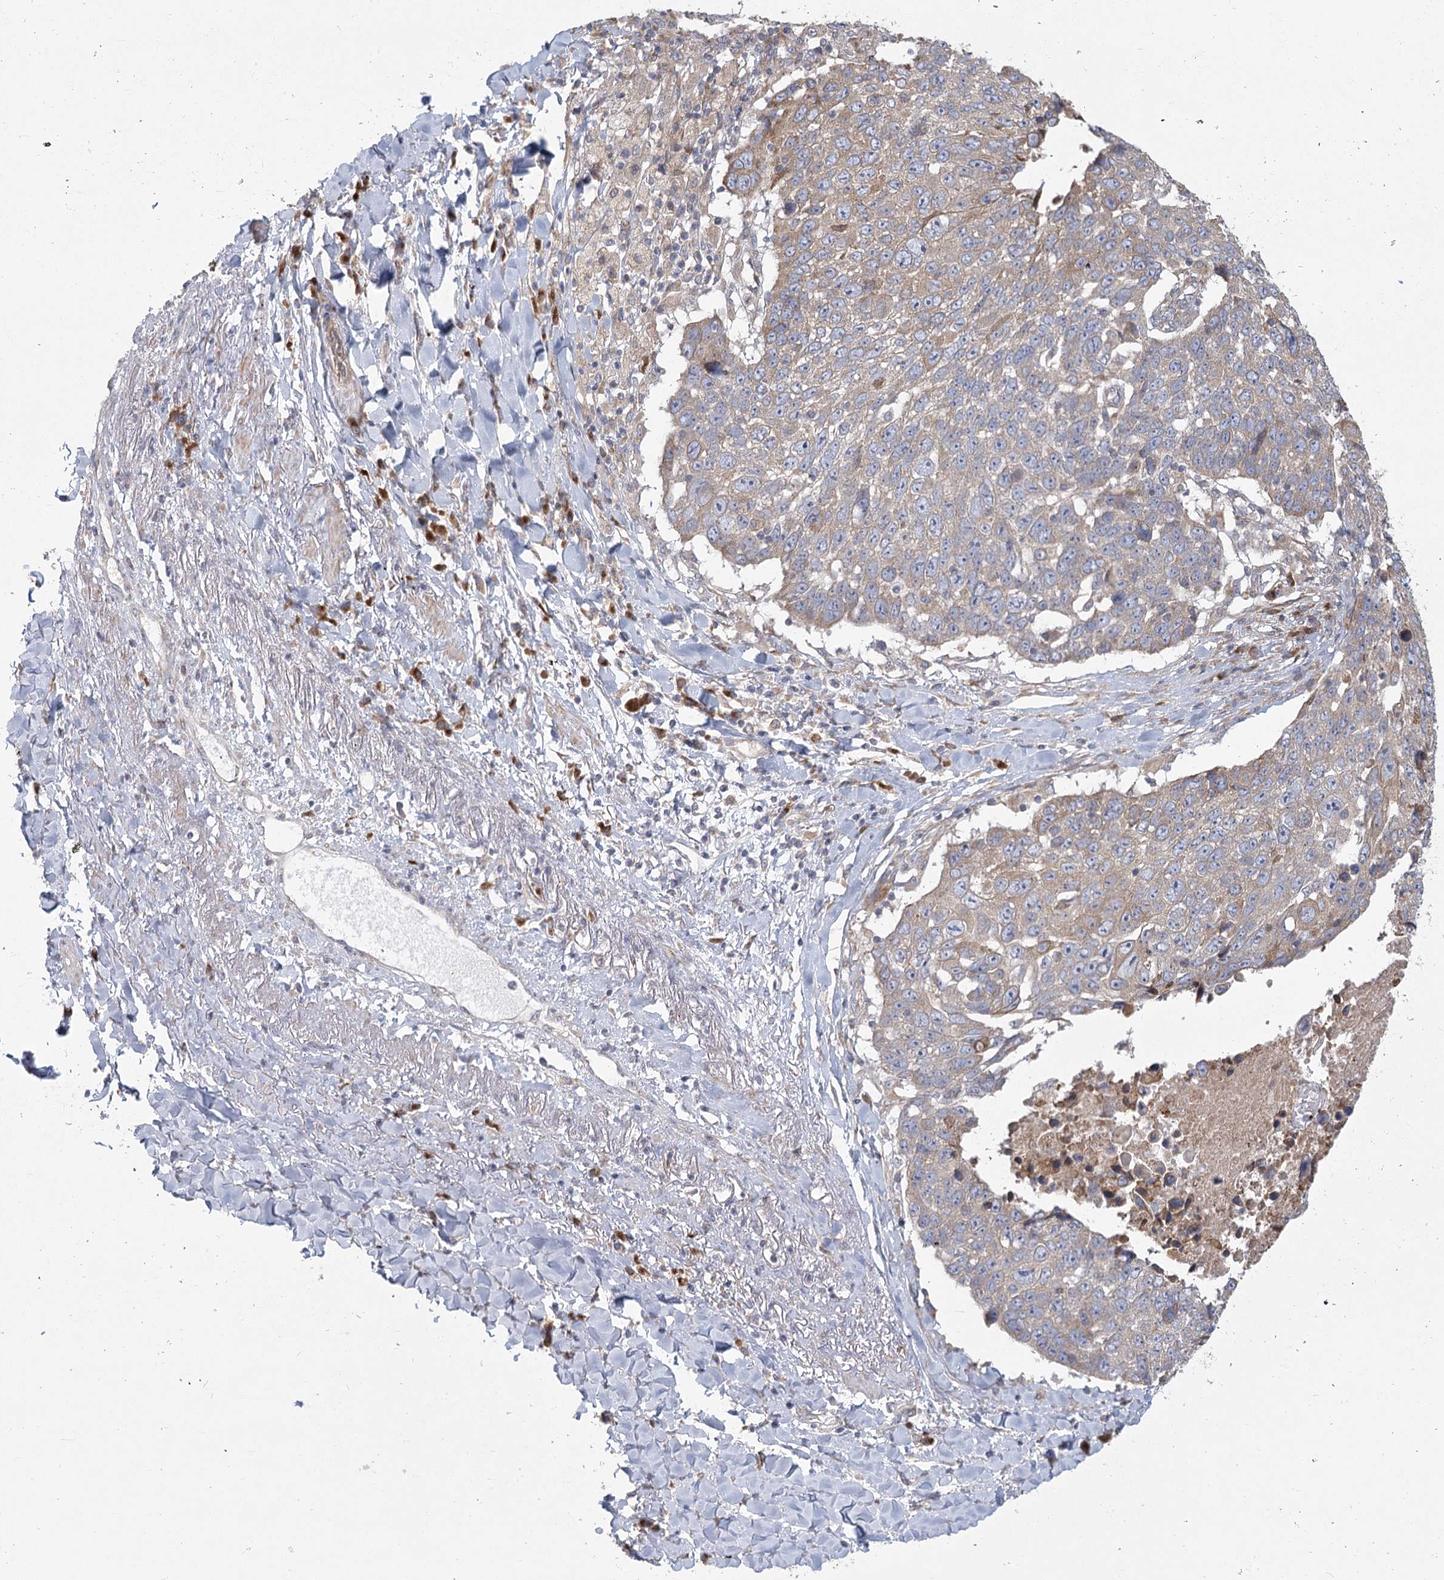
{"staining": {"intensity": "weak", "quantity": "25%-75%", "location": "cytoplasmic/membranous"}, "tissue": "lung cancer", "cell_type": "Tumor cells", "image_type": "cancer", "snomed": [{"axis": "morphology", "description": "Squamous cell carcinoma, NOS"}, {"axis": "topography", "description": "Lung"}], "caption": "This micrograph demonstrates immunohistochemistry (IHC) staining of human lung cancer, with low weak cytoplasmic/membranous expression in approximately 25%-75% of tumor cells.", "gene": "CNTLN", "patient": {"sex": "male", "age": 66}}